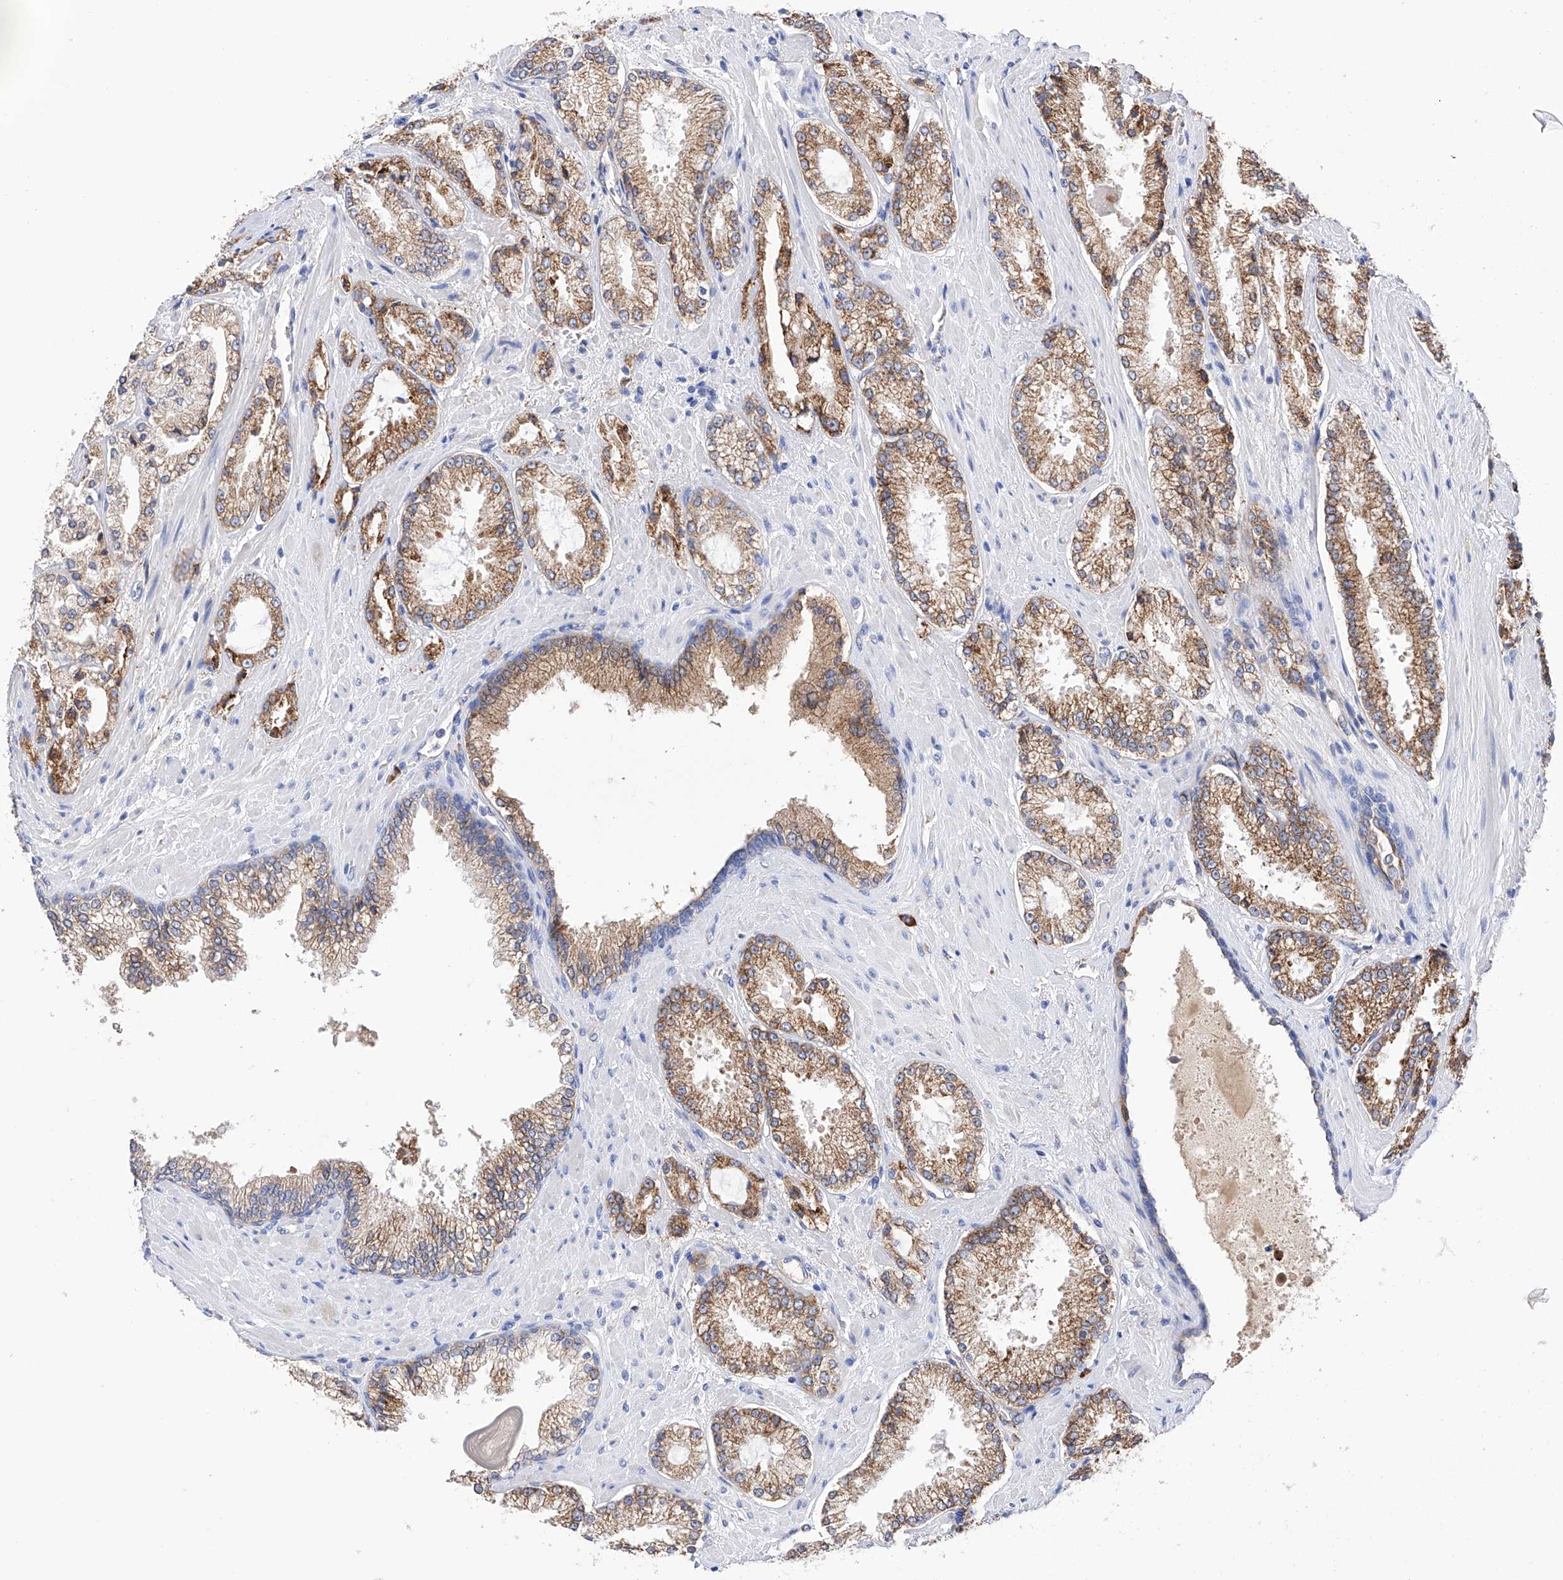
{"staining": {"intensity": "moderate", "quantity": ">75%", "location": "cytoplasmic/membranous"}, "tissue": "prostate cancer", "cell_type": "Tumor cells", "image_type": "cancer", "snomed": [{"axis": "morphology", "description": "Adenocarcinoma, High grade"}, {"axis": "topography", "description": "Prostate"}], "caption": "A medium amount of moderate cytoplasmic/membranous positivity is present in about >75% of tumor cells in adenocarcinoma (high-grade) (prostate) tissue.", "gene": "PDIA5", "patient": {"sex": "male", "age": 73}}